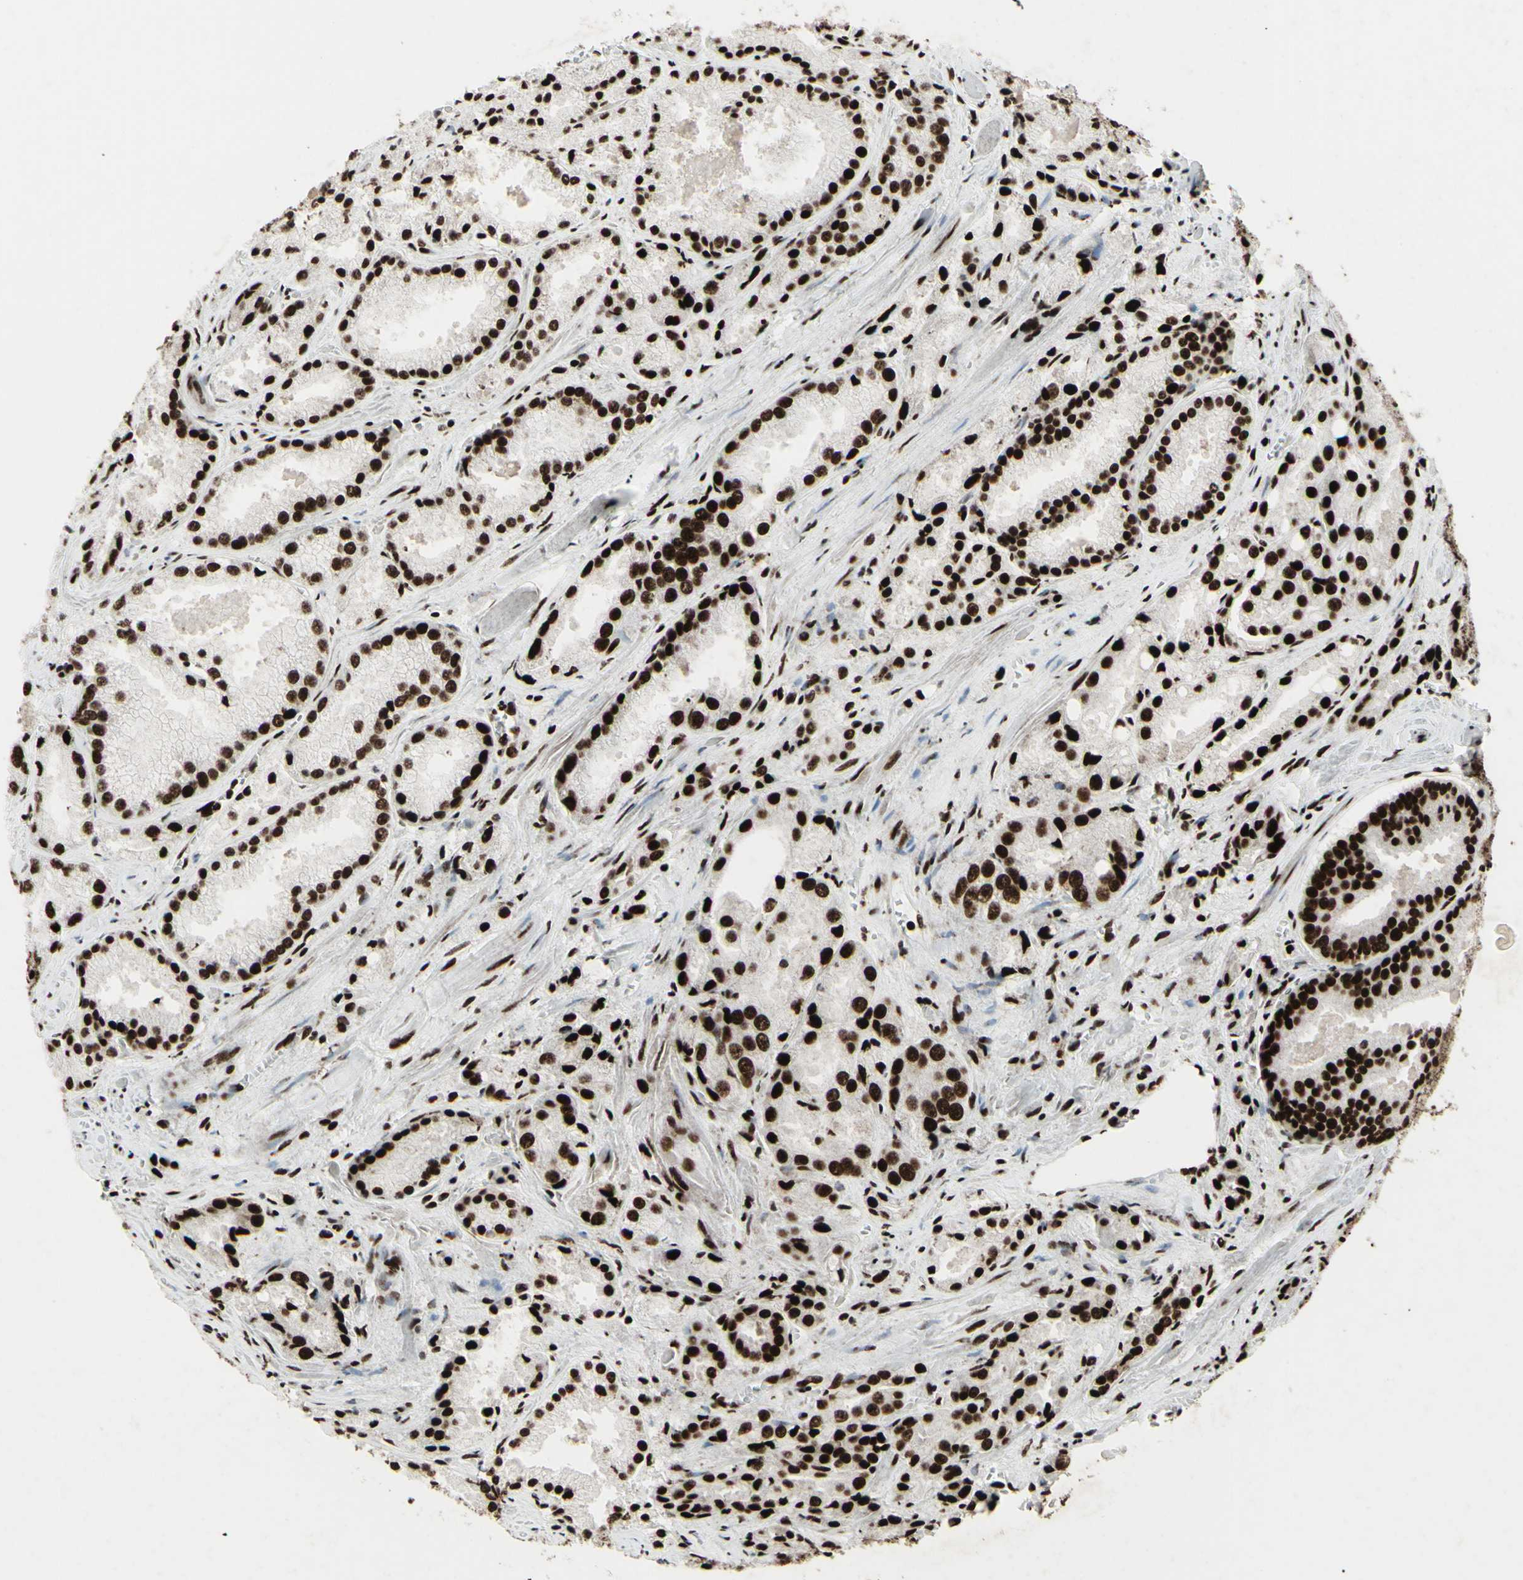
{"staining": {"intensity": "strong", "quantity": ">75%", "location": "nuclear"}, "tissue": "prostate cancer", "cell_type": "Tumor cells", "image_type": "cancer", "snomed": [{"axis": "morphology", "description": "Adenocarcinoma, Low grade"}, {"axis": "topography", "description": "Prostate"}], "caption": "A high-resolution image shows immunohistochemistry staining of prostate cancer, which demonstrates strong nuclear positivity in approximately >75% of tumor cells.", "gene": "U2AF2", "patient": {"sex": "male", "age": 64}}